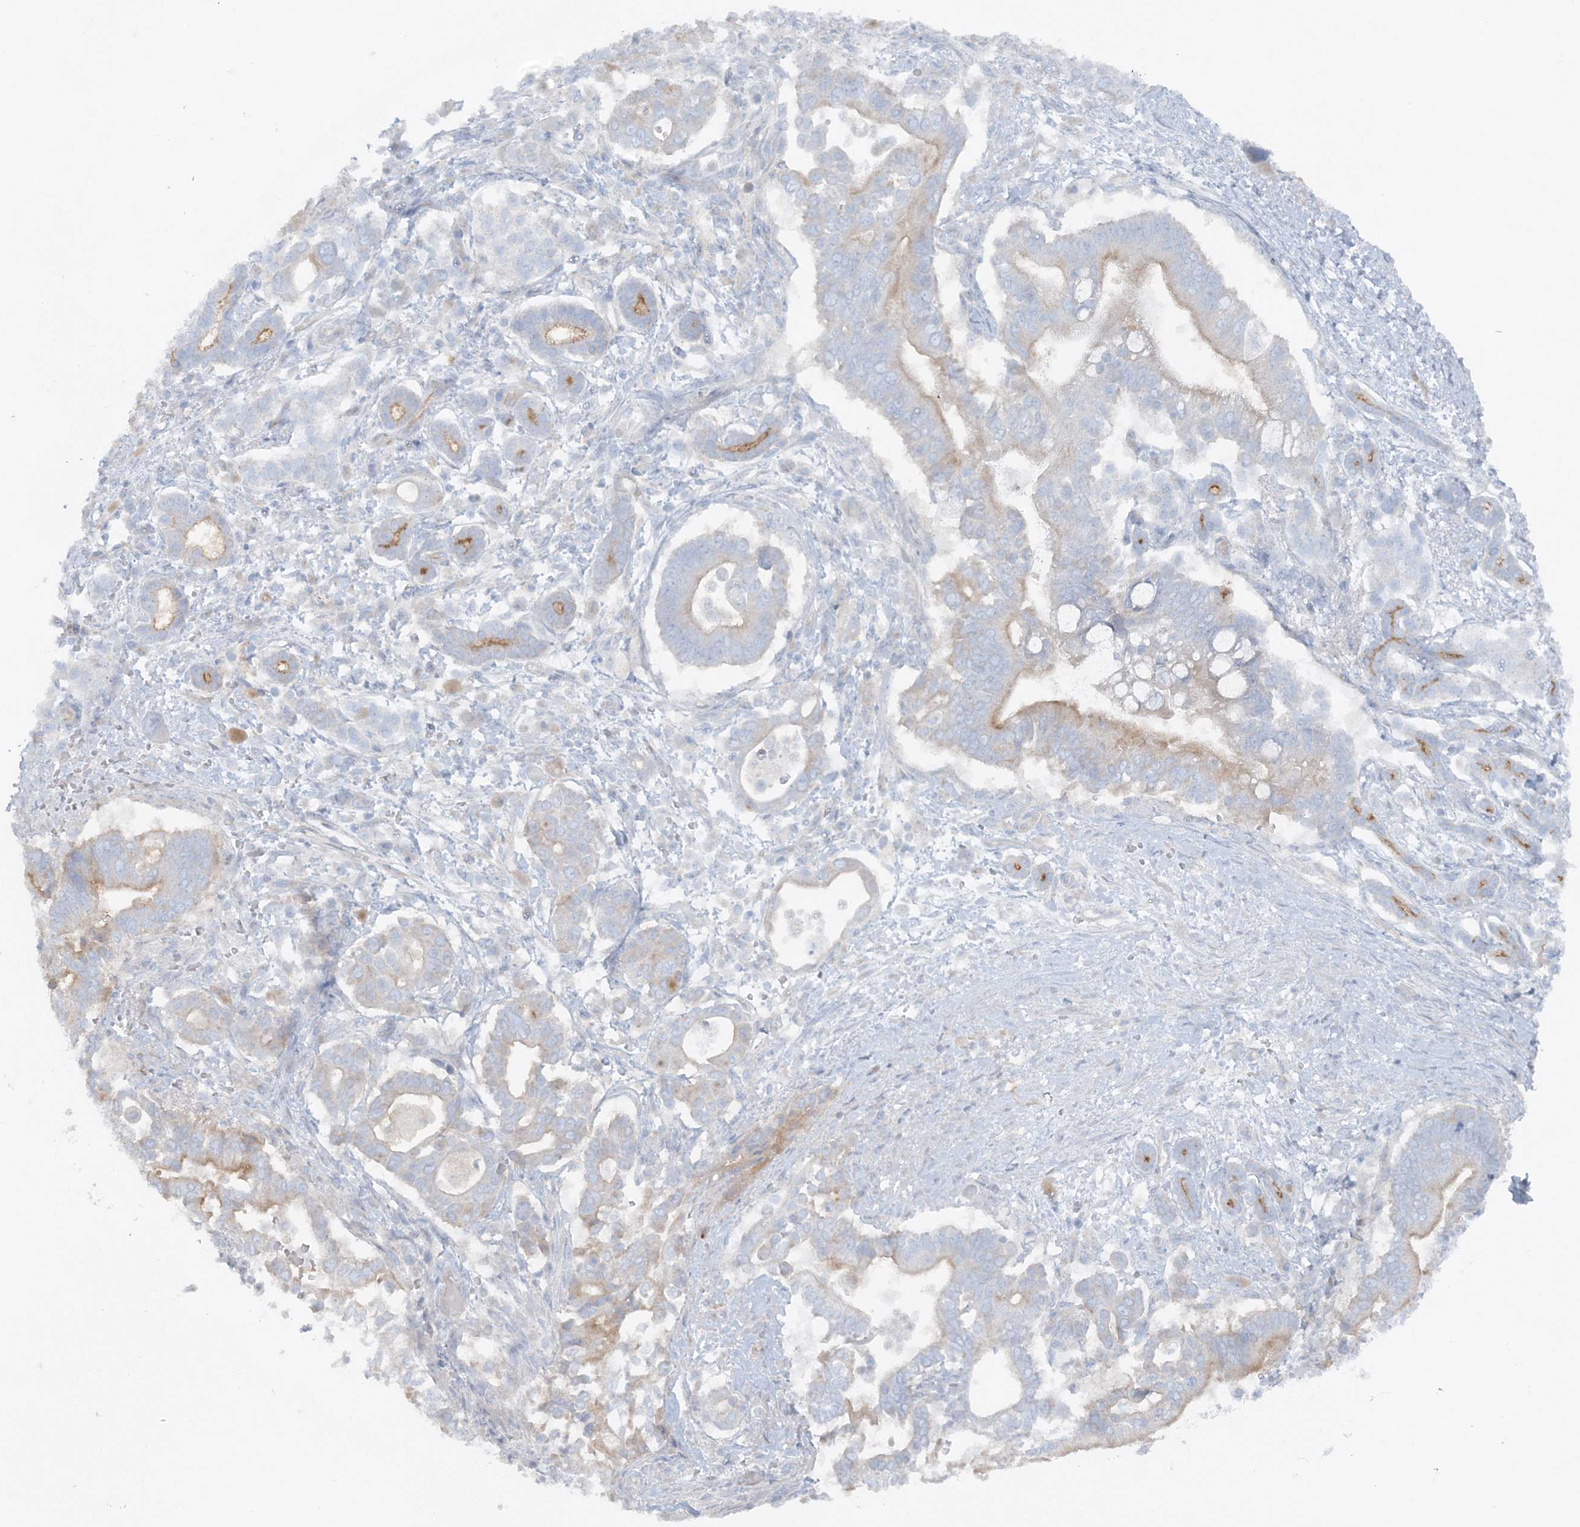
{"staining": {"intensity": "weak", "quantity": "<25%", "location": "cytoplasmic/membranous"}, "tissue": "pancreatic cancer", "cell_type": "Tumor cells", "image_type": "cancer", "snomed": [{"axis": "morphology", "description": "Adenocarcinoma, NOS"}, {"axis": "topography", "description": "Pancreas"}], "caption": "Protein analysis of pancreatic adenocarcinoma reveals no significant expression in tumor cells. (Stains: DAB immunohistochemistry with hematoxylin counter stain, Microscopy: brightfield microscopy at high magnification).", "gene": "ATP11A", "patient": {"sex": "male", "age": 68}}